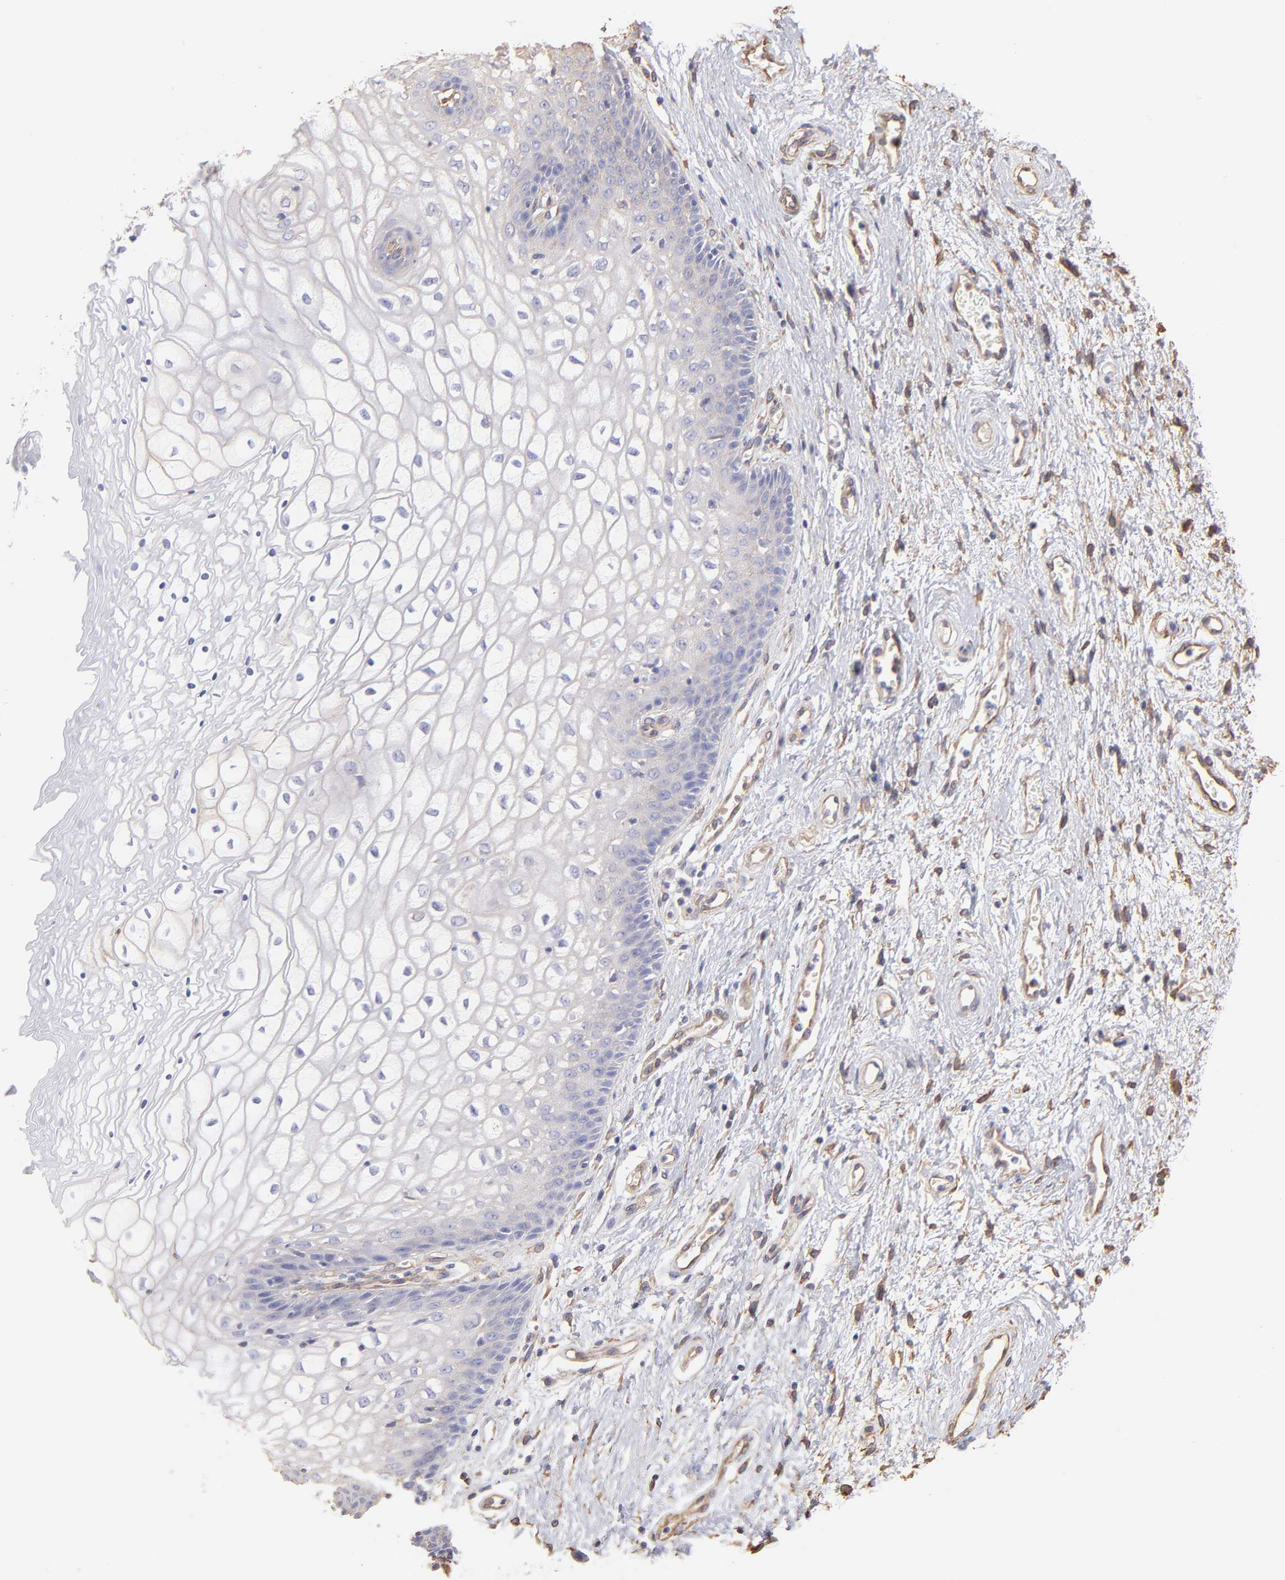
{"staining": {"intensity": "negative", "quantity": "none", "location": "none"}, "tissue": "vagina", "cell_type": "Squamous epithelial cells", "image_type": "normal", "snomed": [{"axis": "morphology", "description": "Normal tissue, NOS"}, {"axis": "topography", "description": "Vagina"}], "caption": "Immunohistochemical staining of unremarkable vagina exhibits no significant positivity in squamous epithelial cells.", "gene": "PLEC", "patient": {"sex": "female", "age": 34}}